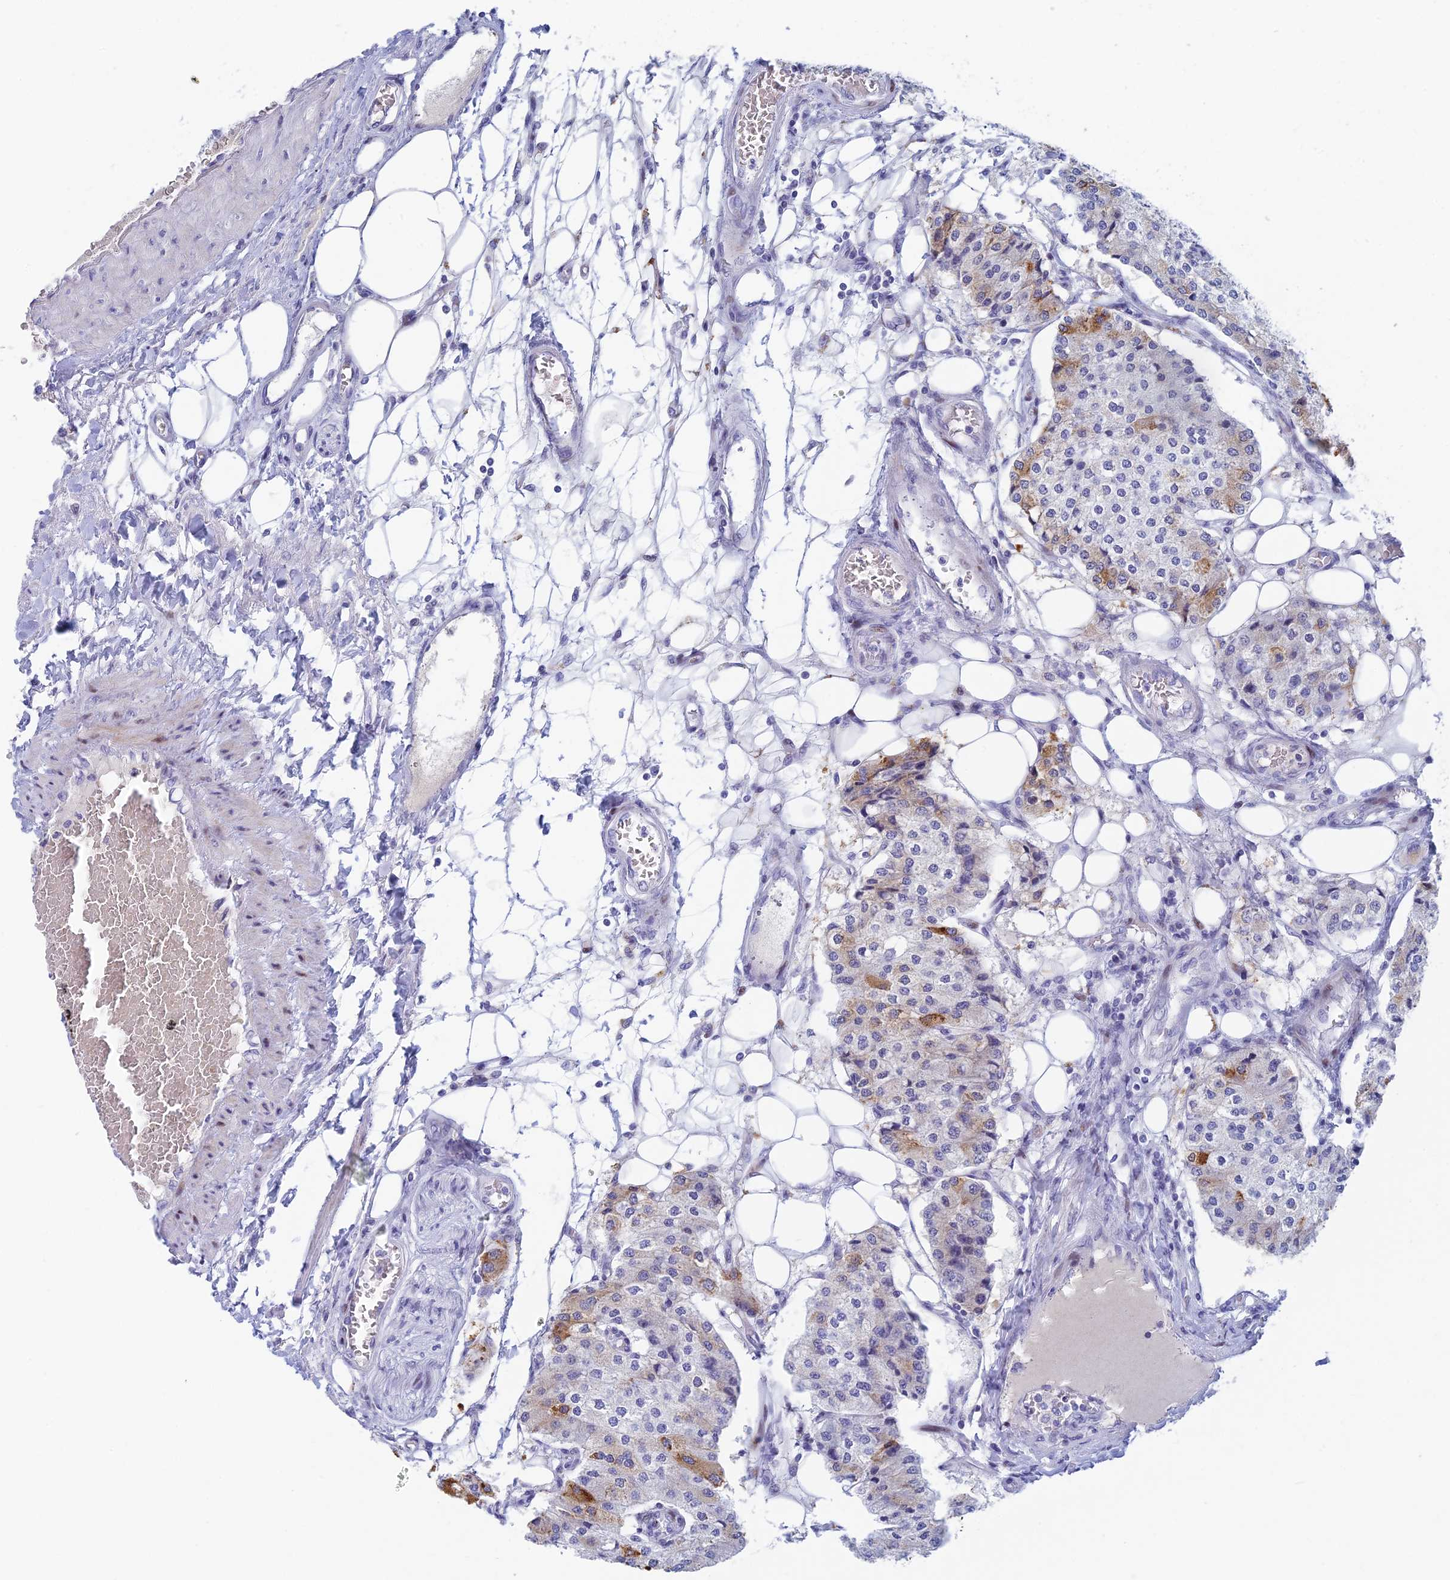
{"staining": {"intensity": "moderate", "quantity": "<25%", "location": "cytoplasmic/membranous"}, "tissue": "carcinoid", "cell_type": "Tumor cells", "image_type": "cancer", "snomed": [{"axis": "morphology", "description": "Carcinoid, malignant, NOS"}, {"axis": "topography", "description": "Colon"}], "caption": "A brown stain labels moderate cytoplasmic/membranous positivity of a protein in human malignant carcinoid tumor cells.", "gene": "REXO5", "patient": {"sex": "female", "age": 52}}